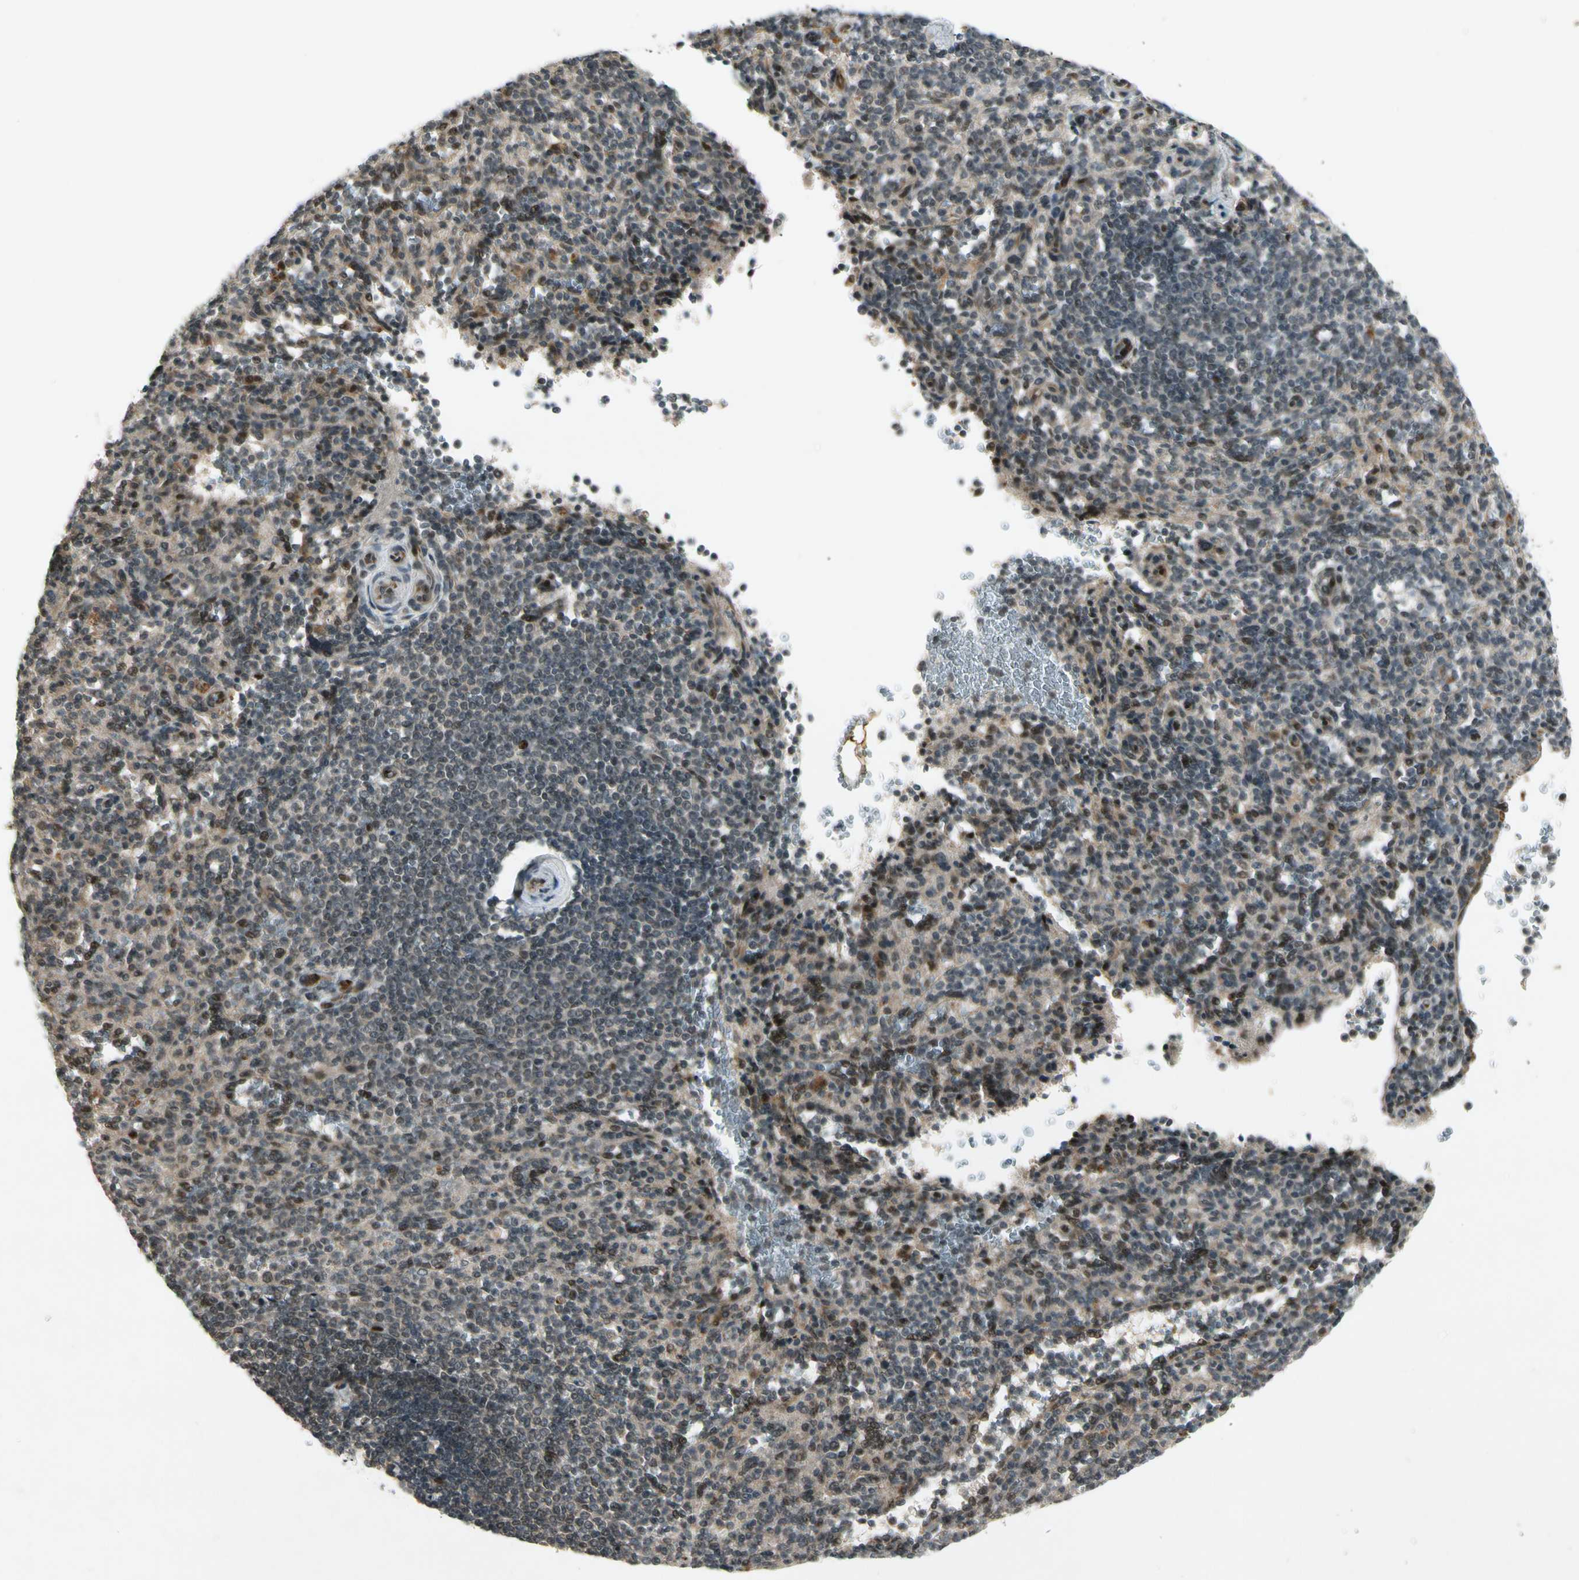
{"staining": {"intensity": "moderate", "quantity": "<25%", "location": "nuclear"}, "tissue": "spleen", "cell_type": "Cells in red pulp", "image_type": "normal", "snomed": [{"axis": "morphology", "description": "Normal tissue, NOS"}, {"axis": "topography", "description": "Spleen"}], "caption": "A brown stain highlights moderate nuclear expression of a protein in cells in red pulp of normal spleen. (DAB IHC, brown staining for protein, blue staining for nuclei).", "gene": "CDK11A", "patient": {"sex": "female", "age": 74}}